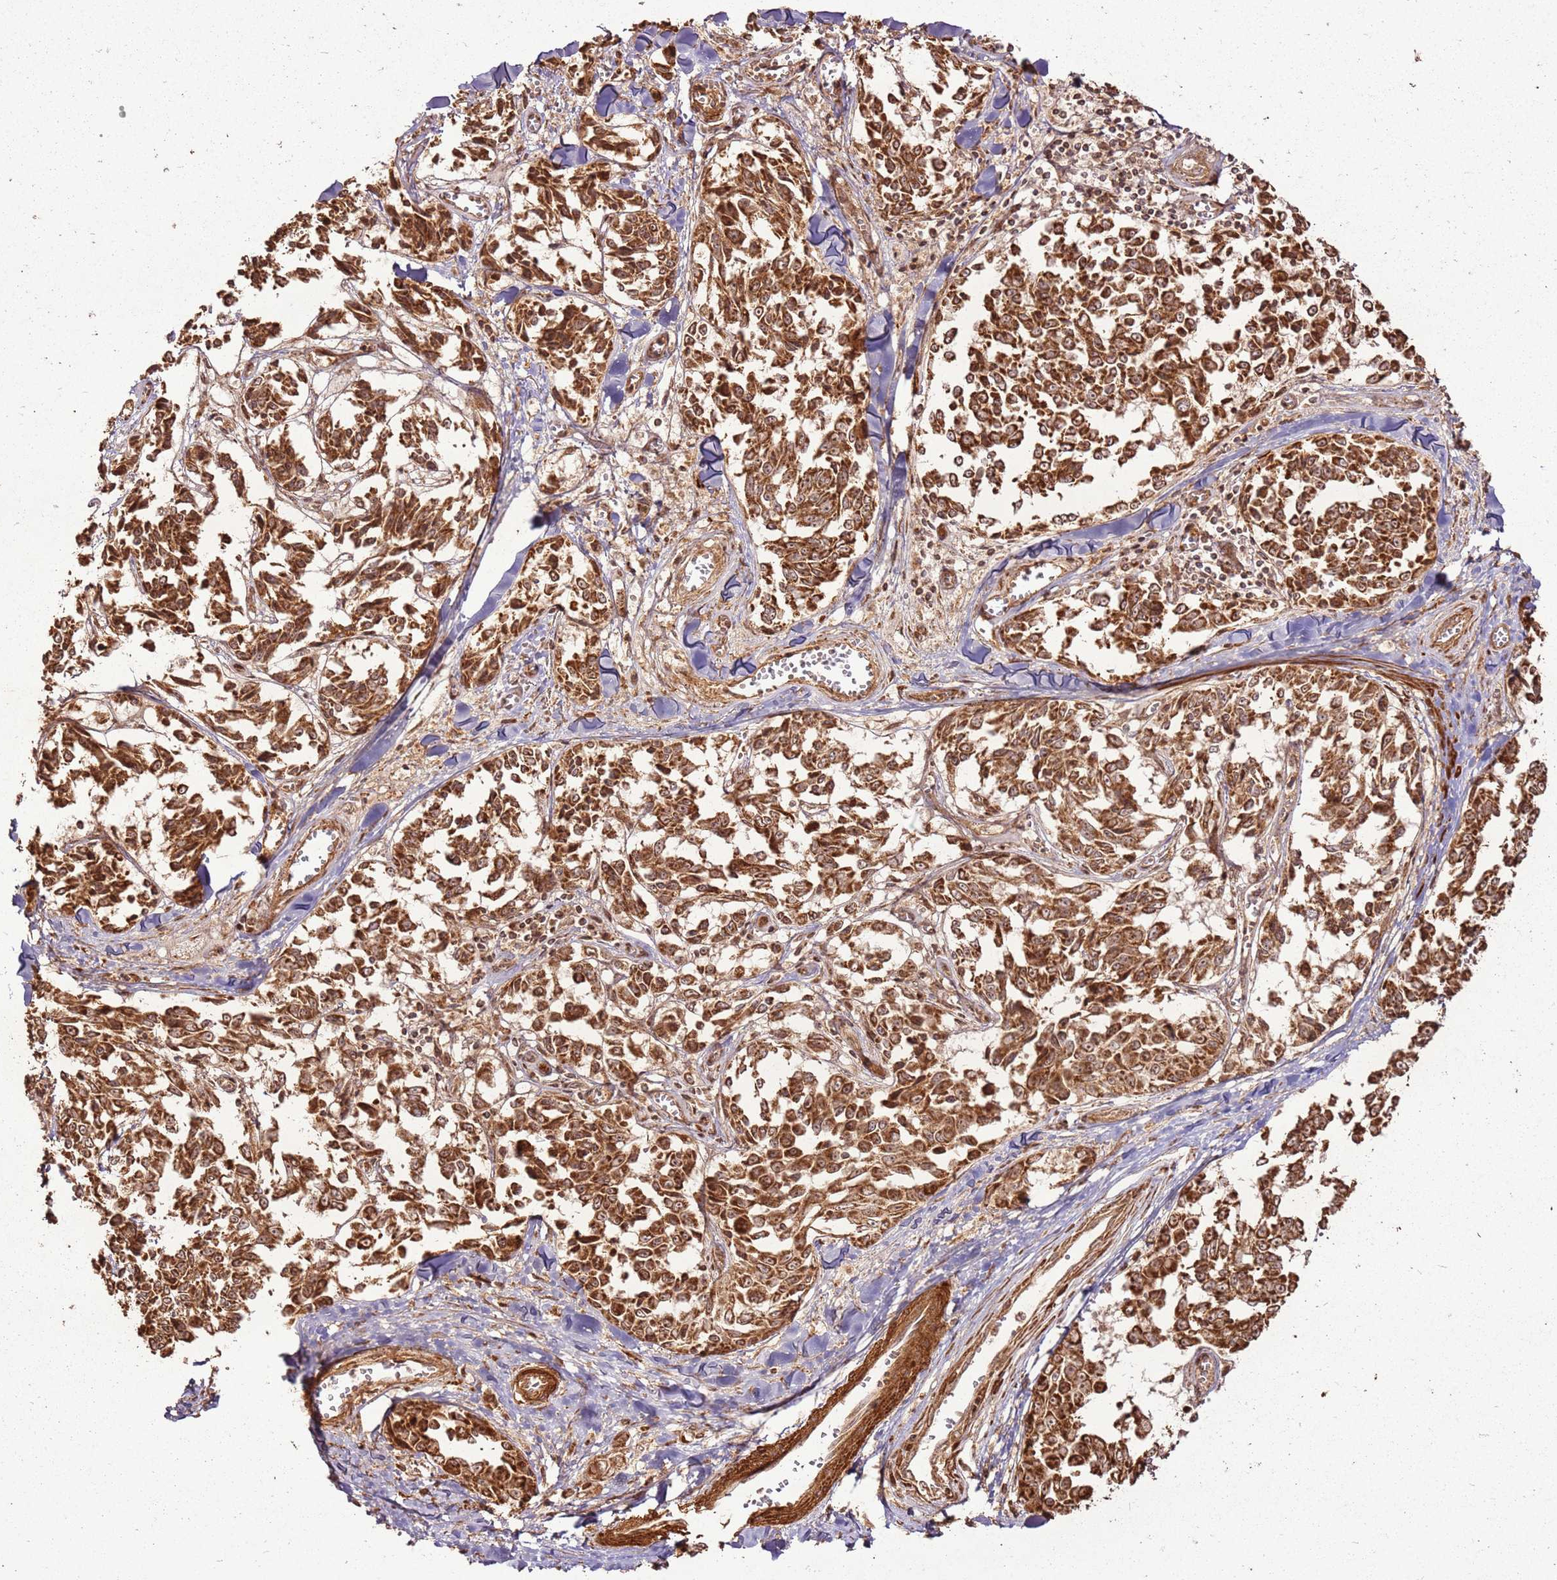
{"staining": {"intensity": "strong", "quantity": ">75%", "location": "cytoplasmic/membranous,nuclear"}, "tissue": "melanoma", "cell_type": "Tumor cells", "image_type": "cancer", "snomed": [{"axis": "morphology", "description": "Malignant melanoma, NOS"}, {"axis": "topography", "description": "Skin"}], "caption": "Tumor cells display strong cytoplasmic/membranous and nuclear expression in about >75% of cells in melanoma.", "gene": "MRPS6", "patient": {"sex": "female", "age": 64}}